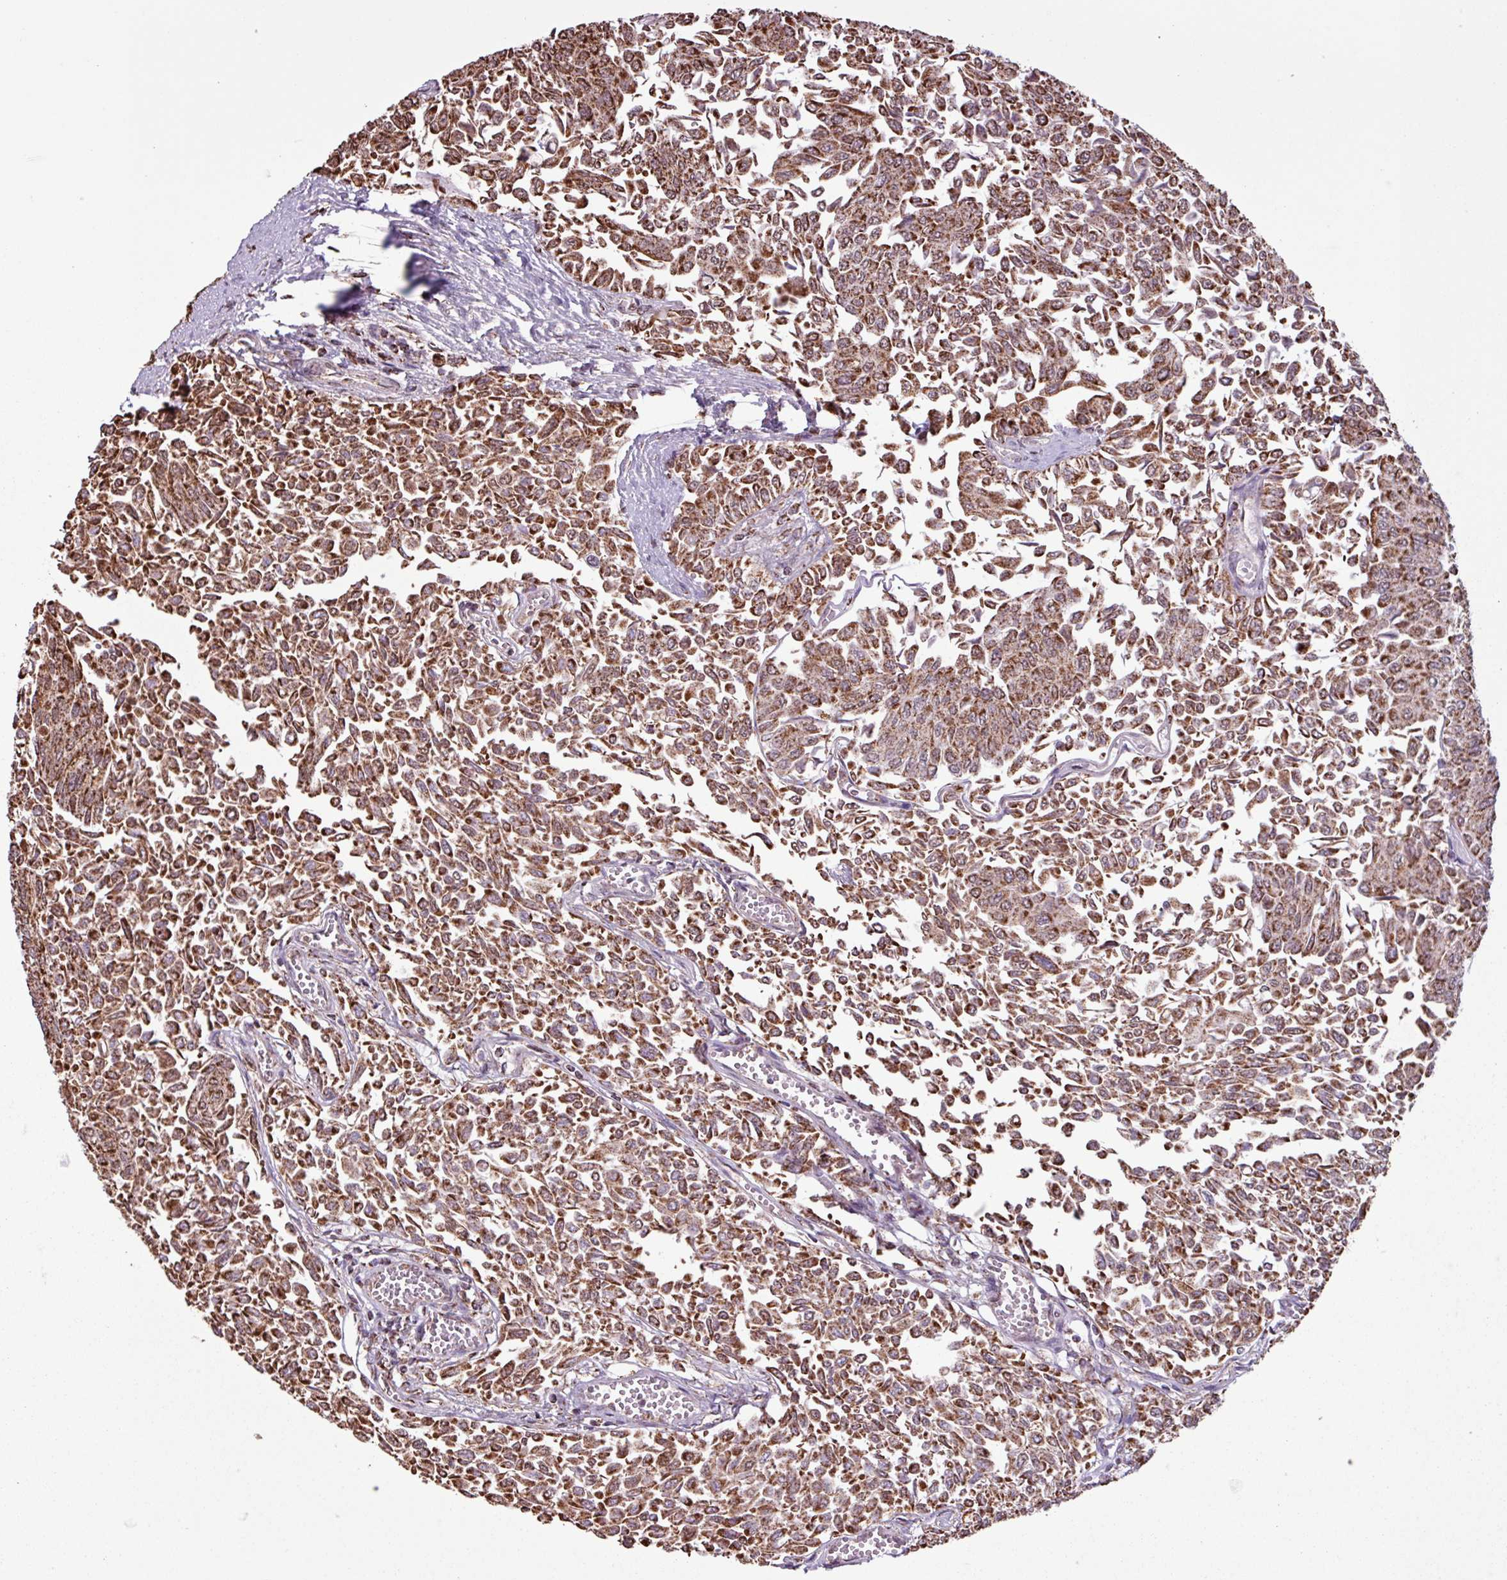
{"staining": {"intensity": "strong", "quantity": ">75%", "location": "cytoplasmic/membranous"}, "tissue": "urothelial cancer", "cell_type": "Tumor cells", "image_type": "cancer", "snomed": [{"axis": "morphology", "description": "Urothelial carcinoma, NOS"}, {"axis": "topography", "description": "Urinary bladder"}], "caption": "Protein staining demonstrates strong cytoplasmic/membranous staining in approximately >75% of tumor cells in transitional cell carcinoma.", "gene": "ALG8", "patient": {"sex": "male", "age": 59}}